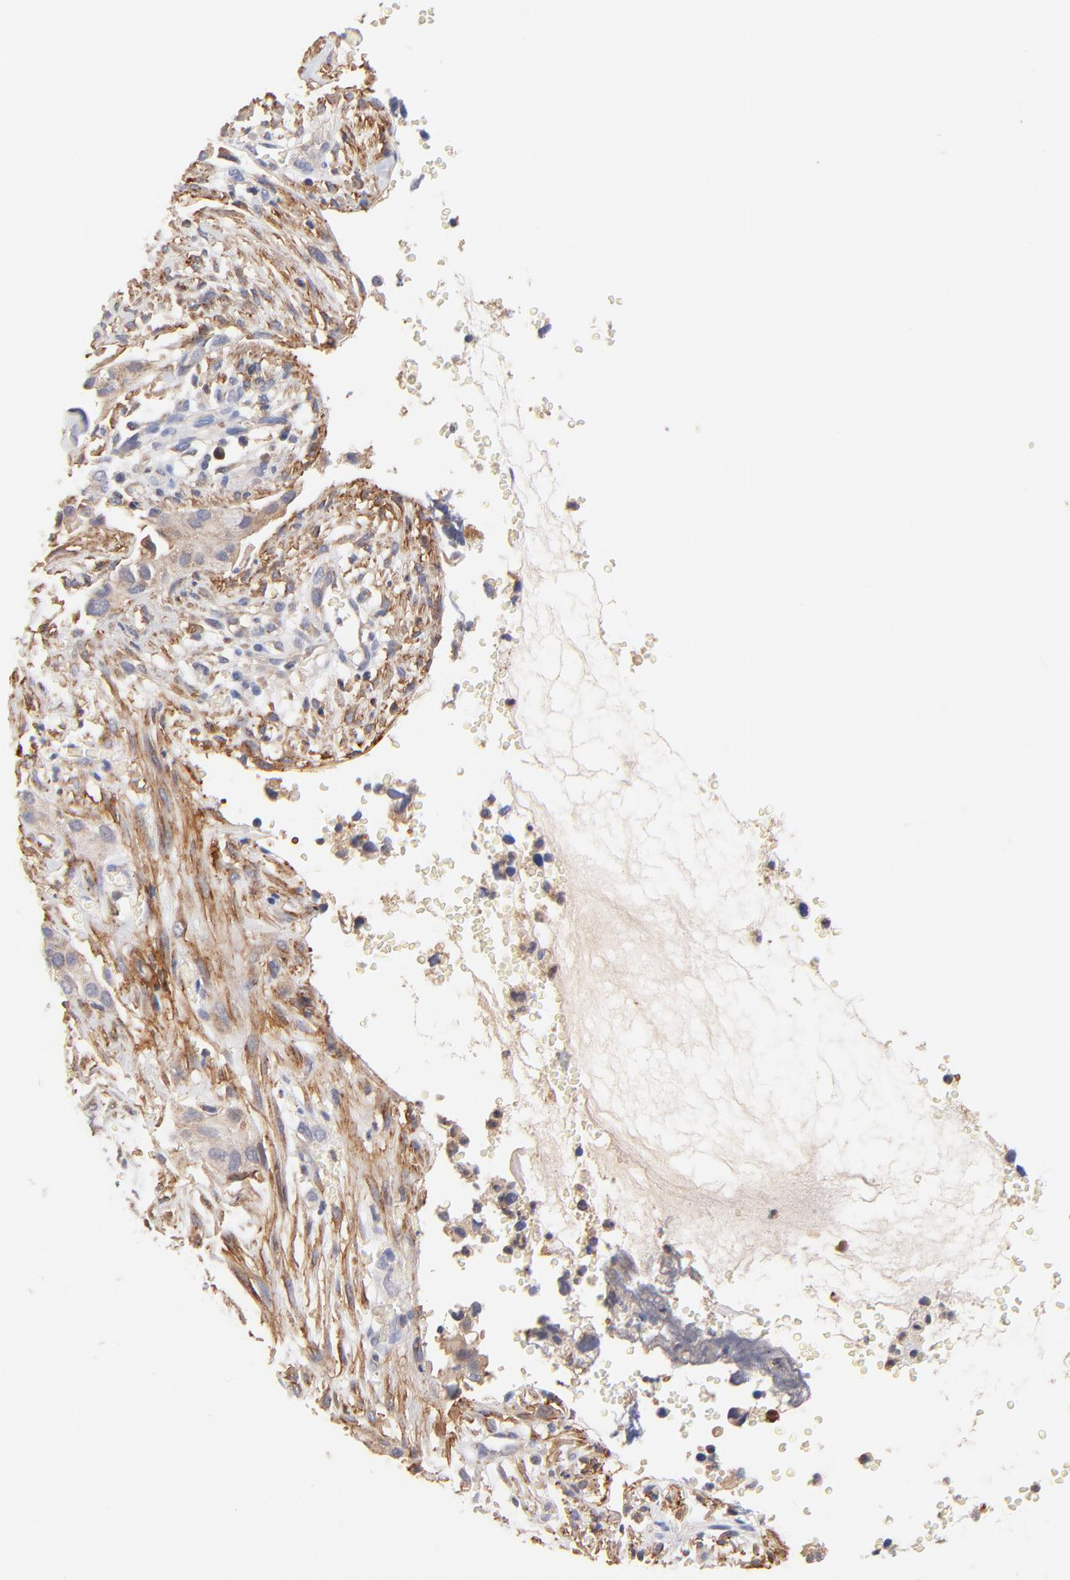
{"staining": {"intensity": "weak", "quantity": "25%-75%", "location": "cytoplasmic/membranous"}, "tissue": "cervical cancer", "cell_type": "Tumor cells", "image_type": "cancer", "snomed": [{"axis": "morphology", "description": "Normal tissue, NOS"}, {"axis": "morphology", "description": "Squamous cell carcinoma, NOS"}, {"axis": "topography", "description": "Cervix"}], "caption": "IHC image of neoplastic tissue: human squamous cell carcinoma (cervical) stained using IHC exhibits low levels of weak protein expression localized specifically in the cytoplasmic/membranous of tumor cells, appearing as a cytoplasmic/membranous brown color.", "gene": "PTK7", "patient": {"sex": "female", "age": 45}}